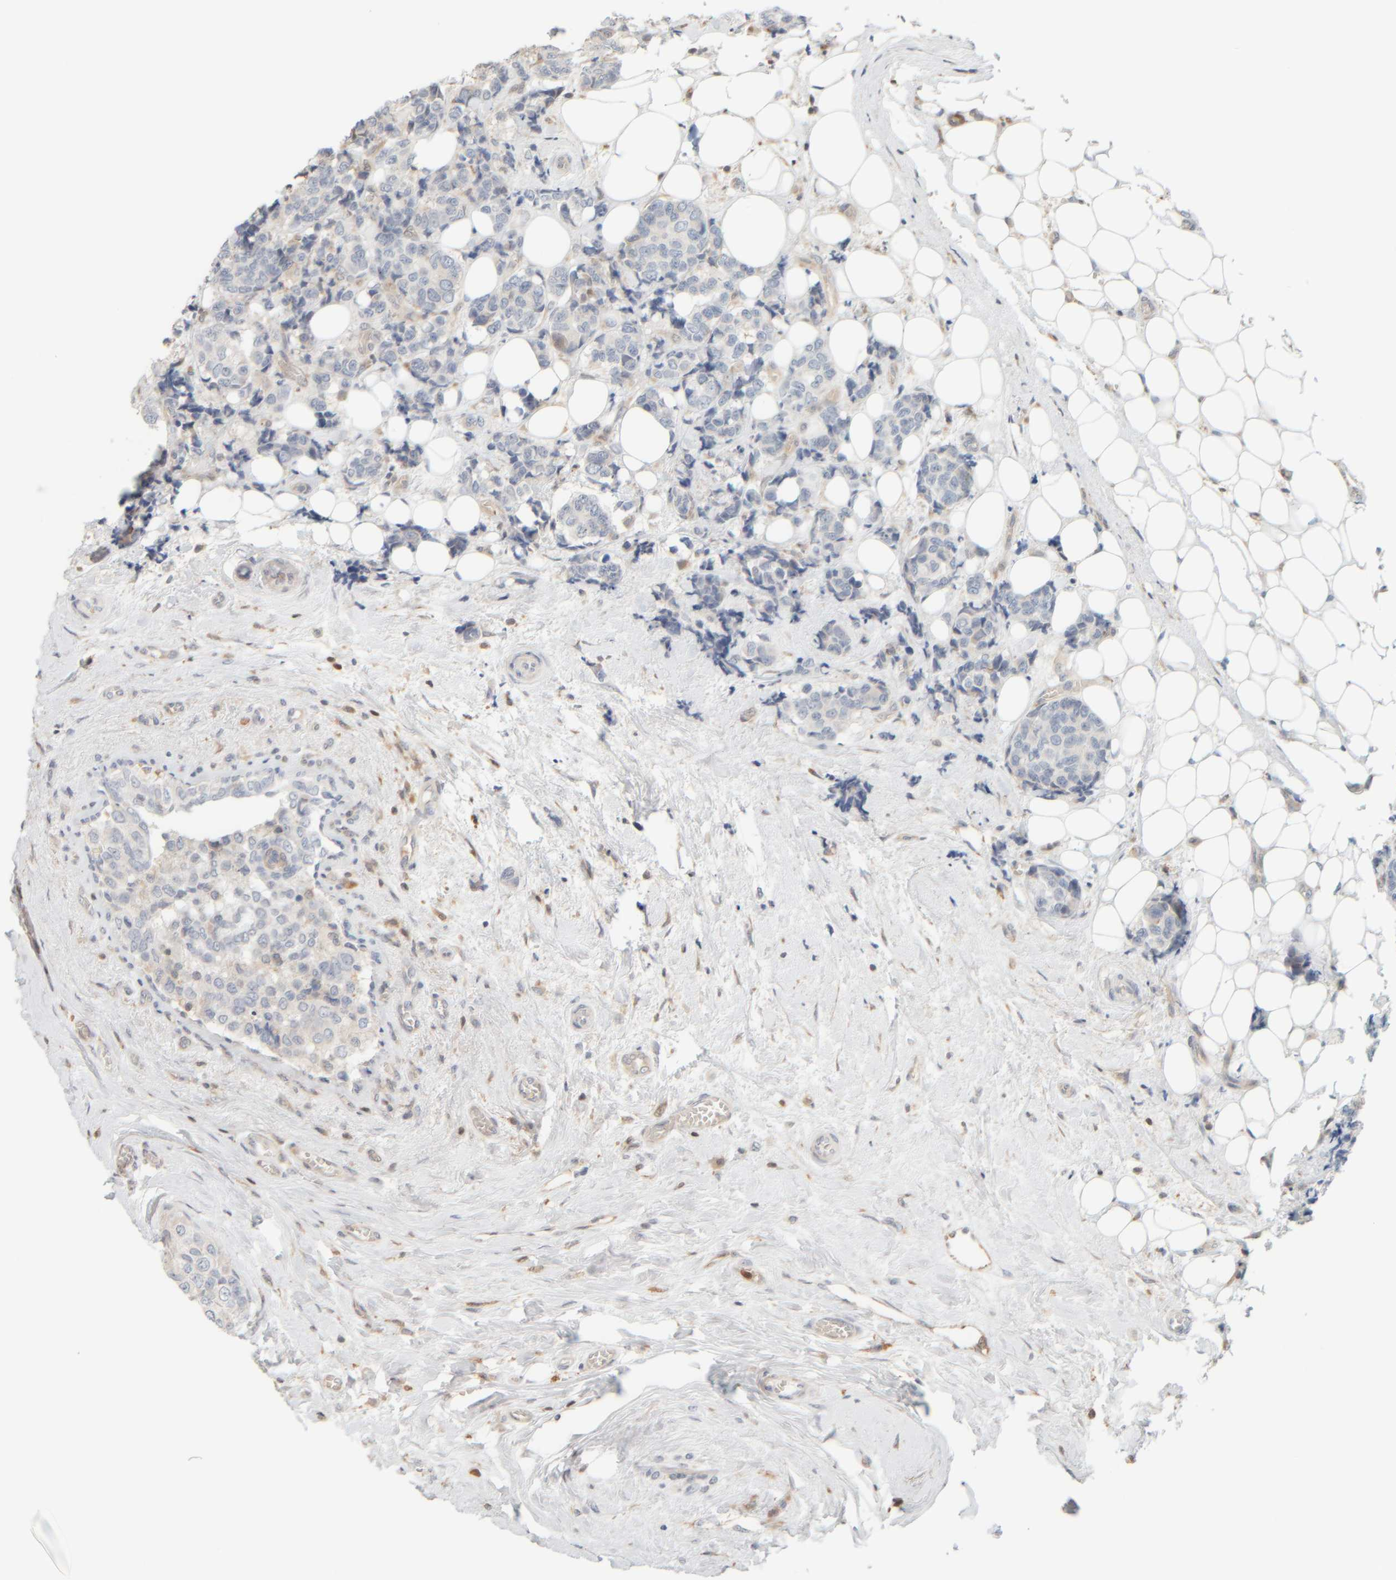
{"staining": {"intensity": "negative", "quantity": "none", "location": "none"}, "tissue": "breast cancer", "cell_type": "Tumor cells", "image_type": "cancer", "snomed": [{"axis": "morphology", "description": "Normal tissue, NOS"}, {"axis": "morphology", "description": "Duct carcinoma"}, {"axis": "topography", "description": "Breast"}], "caption": "Histopathology image shows no significant protein positivity in tumor cells of breast intraductal carcinoma.", "gene": "PTGES3L-AARSD1", "patient": {"sex": "female", "age": 43}}